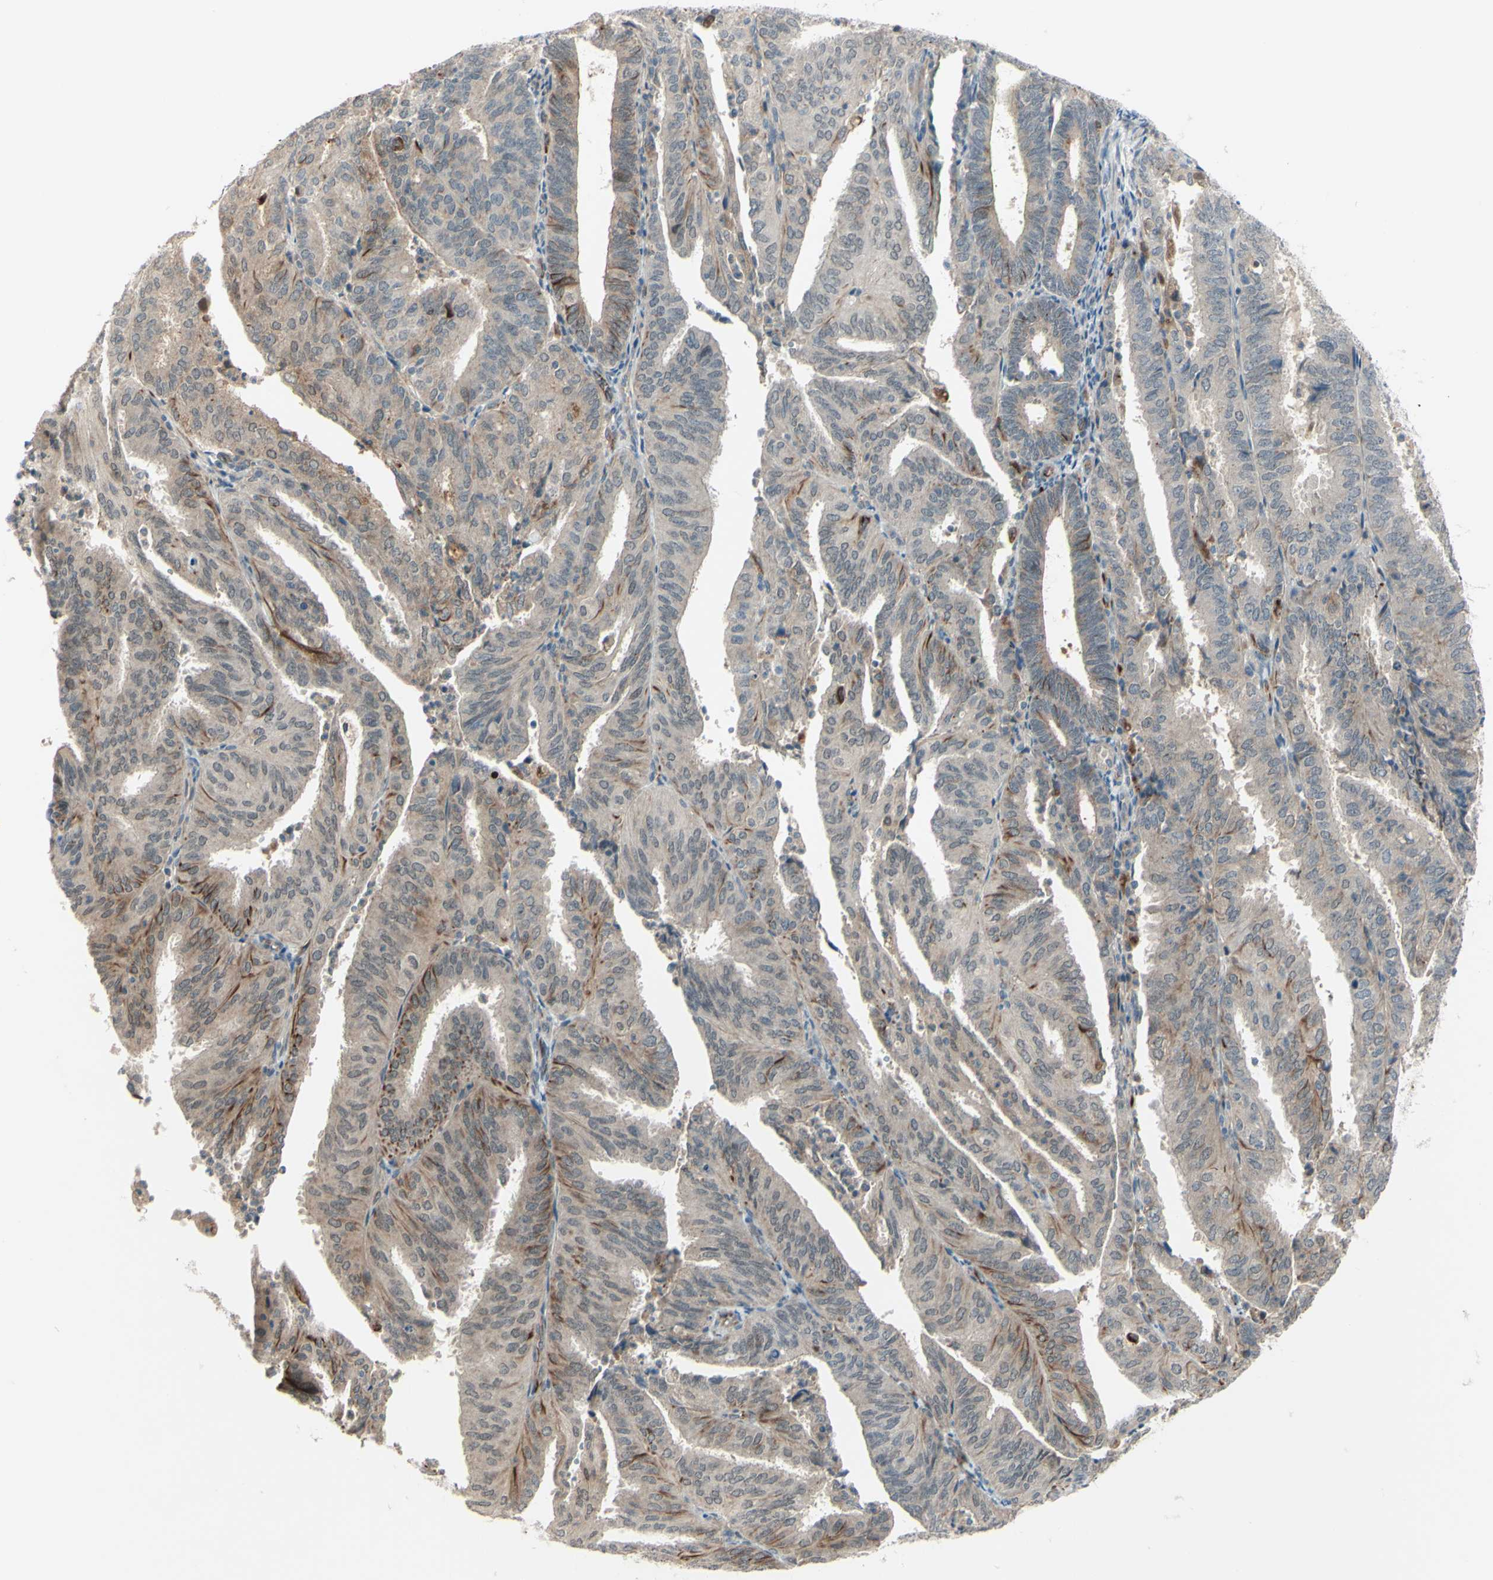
{"staining": {"intensity": "moderate", "quantity": "<25%", "location": "cytoplasmic/membranous"}, "tissue": "endometrial cancer", "cell_type": "Tumor cells", "image_type": "cancer", "snomed": [{"axis": "morphology", "description": "Adenocarcinoma, NOS"}, {"axis": "topography", "description": "Uterus"}], "caption": "This is an image of immunohistochemistry staining of endometrial cancer, which shows moderate staining in the cytoplasmic/membranous of tumor cells.", "gene": "FGFR2", "patient": {"sex": "female", "age": 60}}